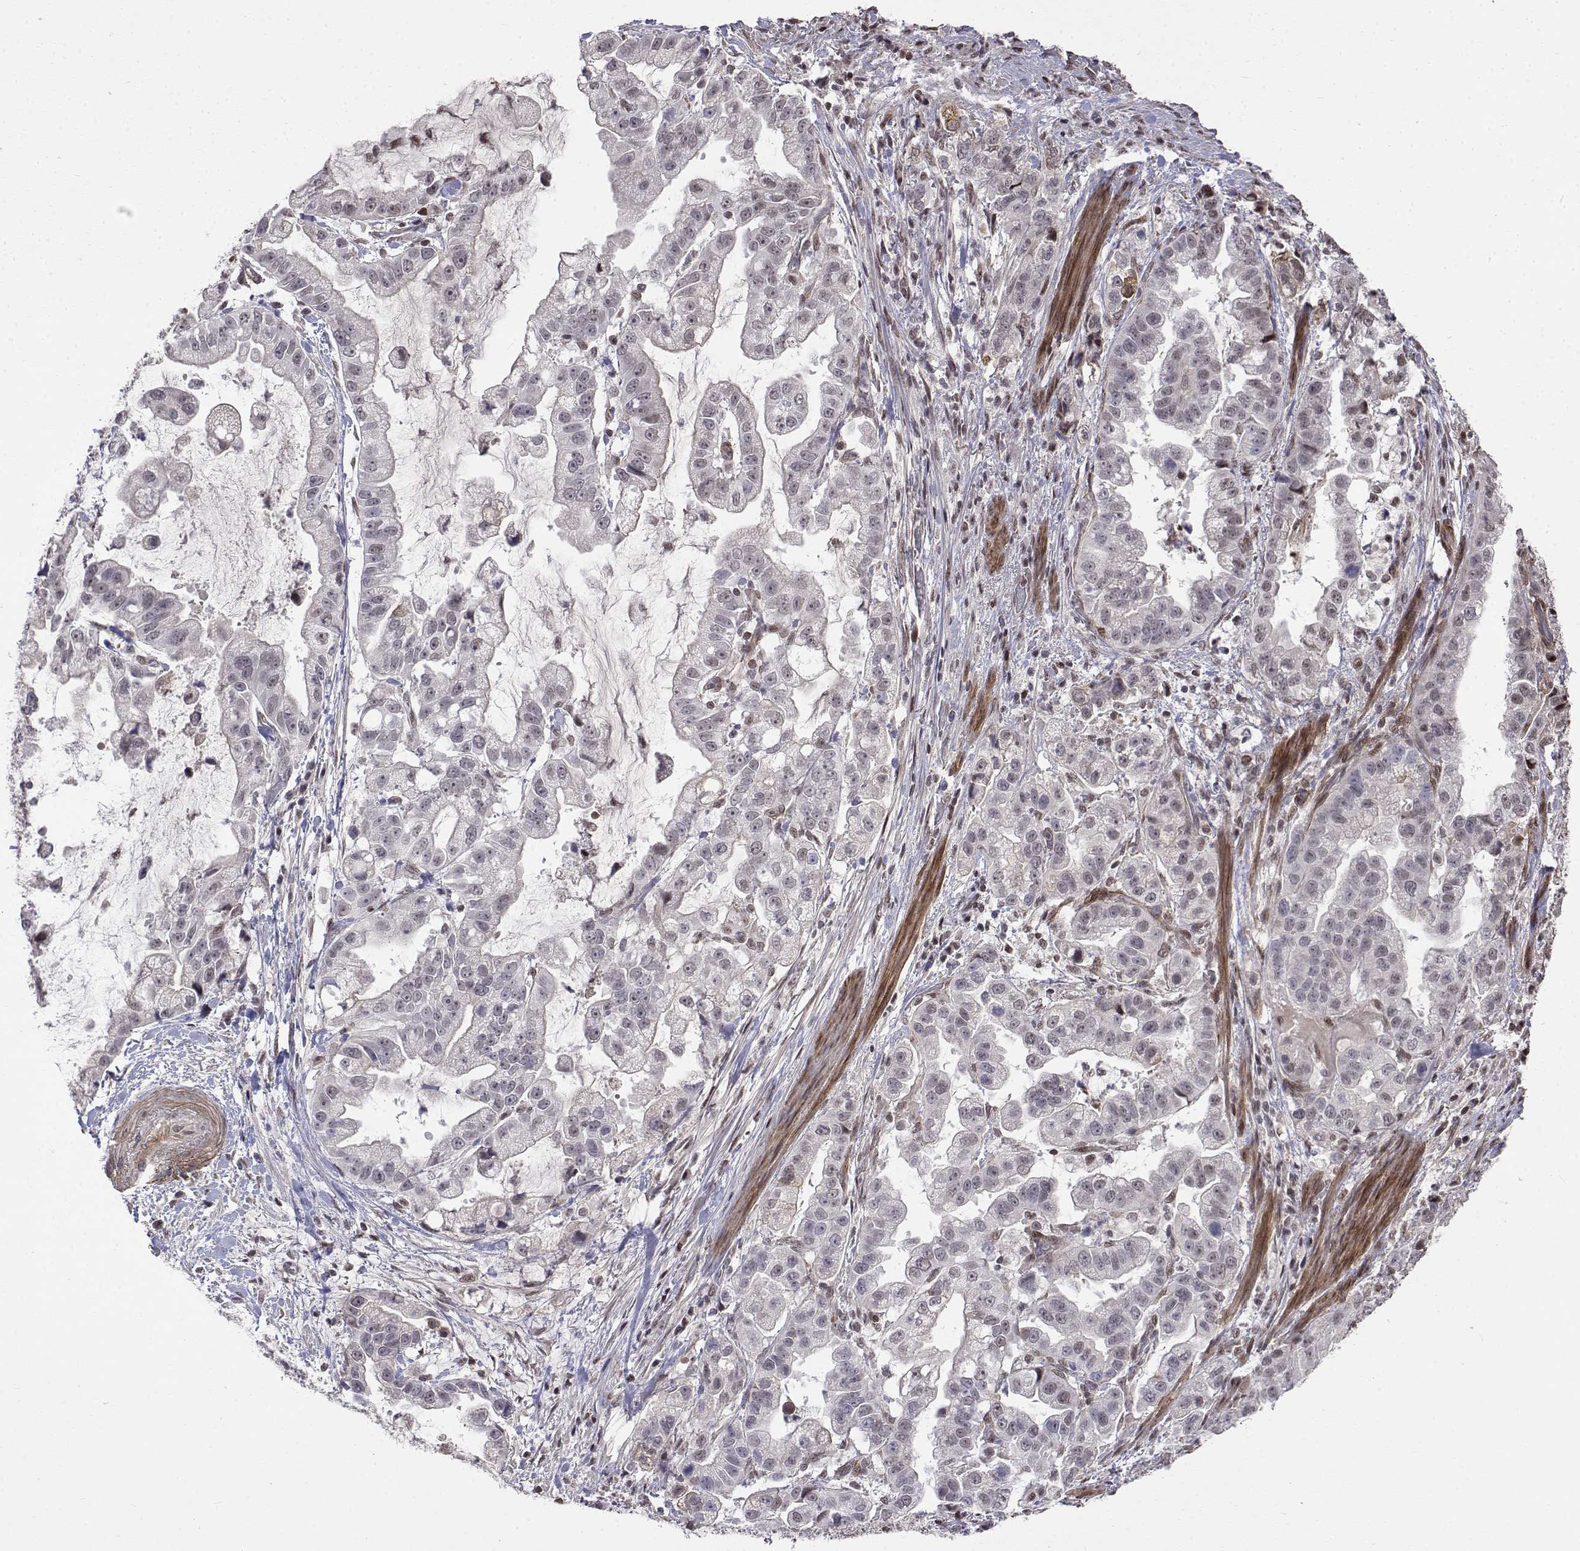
{"staining": {"intensity": "negative", "quantity": "none", "location": "none"}, "tissue": "stomach cancer", "cell_type": "Tumor cells", "image_type": "cancer", "snomed": [{"axis": "morphology", "description": "Adenocarcinoma, NOS"}, {"axis": "topography", "description": "Stomach"}], "caption": "IHC micrograph of human stomach adenocarcinoma stained for a protein (brown), which reveals no positivity in tumor cells. Nuclei are stained in blue.", "gene": "ITGA7", "patient": {"sex": "male", "age": 59}}